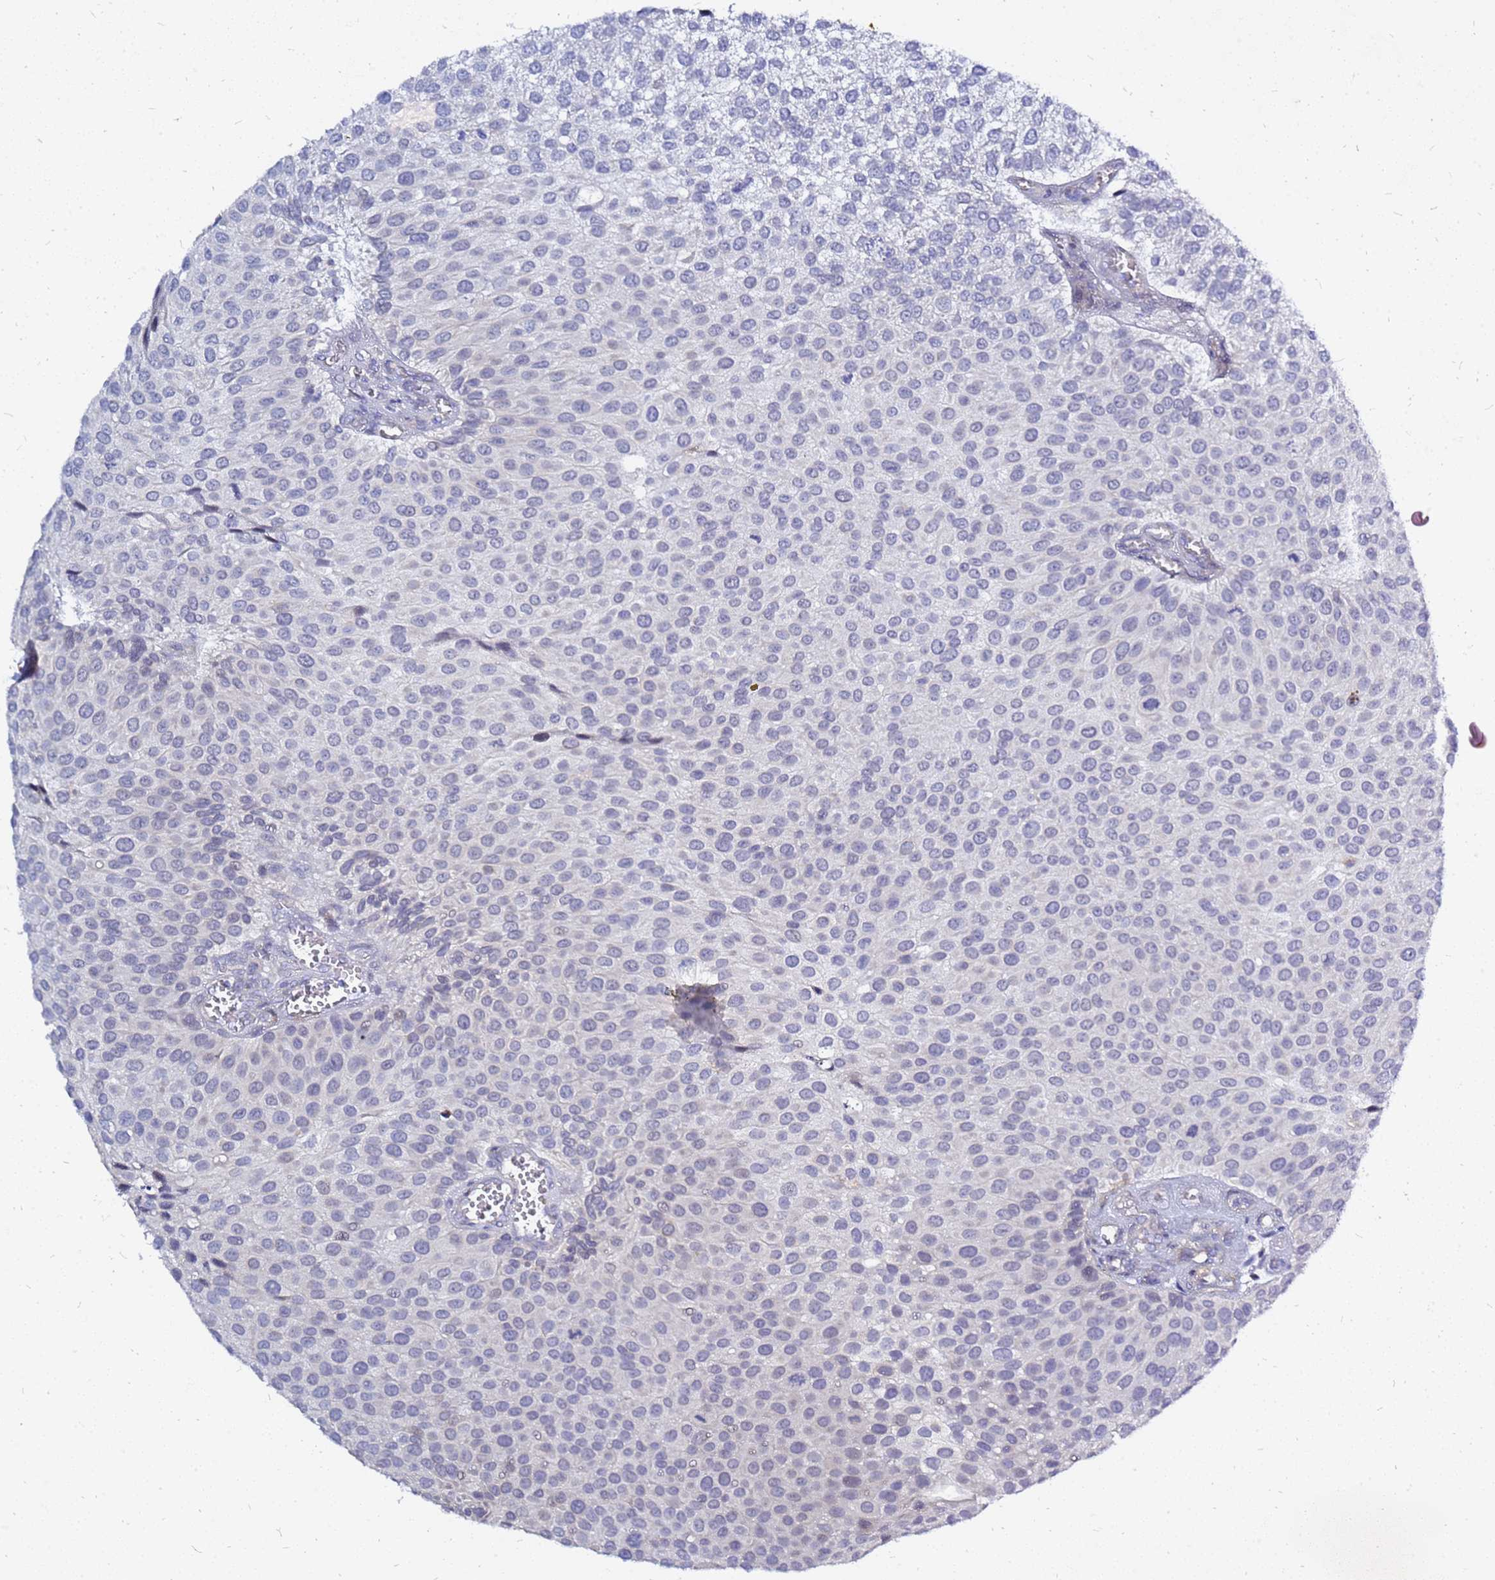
{"staining": {"intensity": "negative", "quantity": "none", "location": "none"}, "tissue": "urothelial cancer", "cell_type": "Tumor cells", "image_type": "cancer", "snomed": [{"axis": "morphology", "description": "Urothelial carcinoma, Low grade"}, {"axis": "topography", "description": "Urinary bladder"}], "caption": "Immunohistochemistry (IHC) micrograph of human urothelial cancer stained for a protein (brown), which exhibits no expression in tumor cells.", "gene": "SRGAP3", "patient": {"sex": "male", "age": 88}}